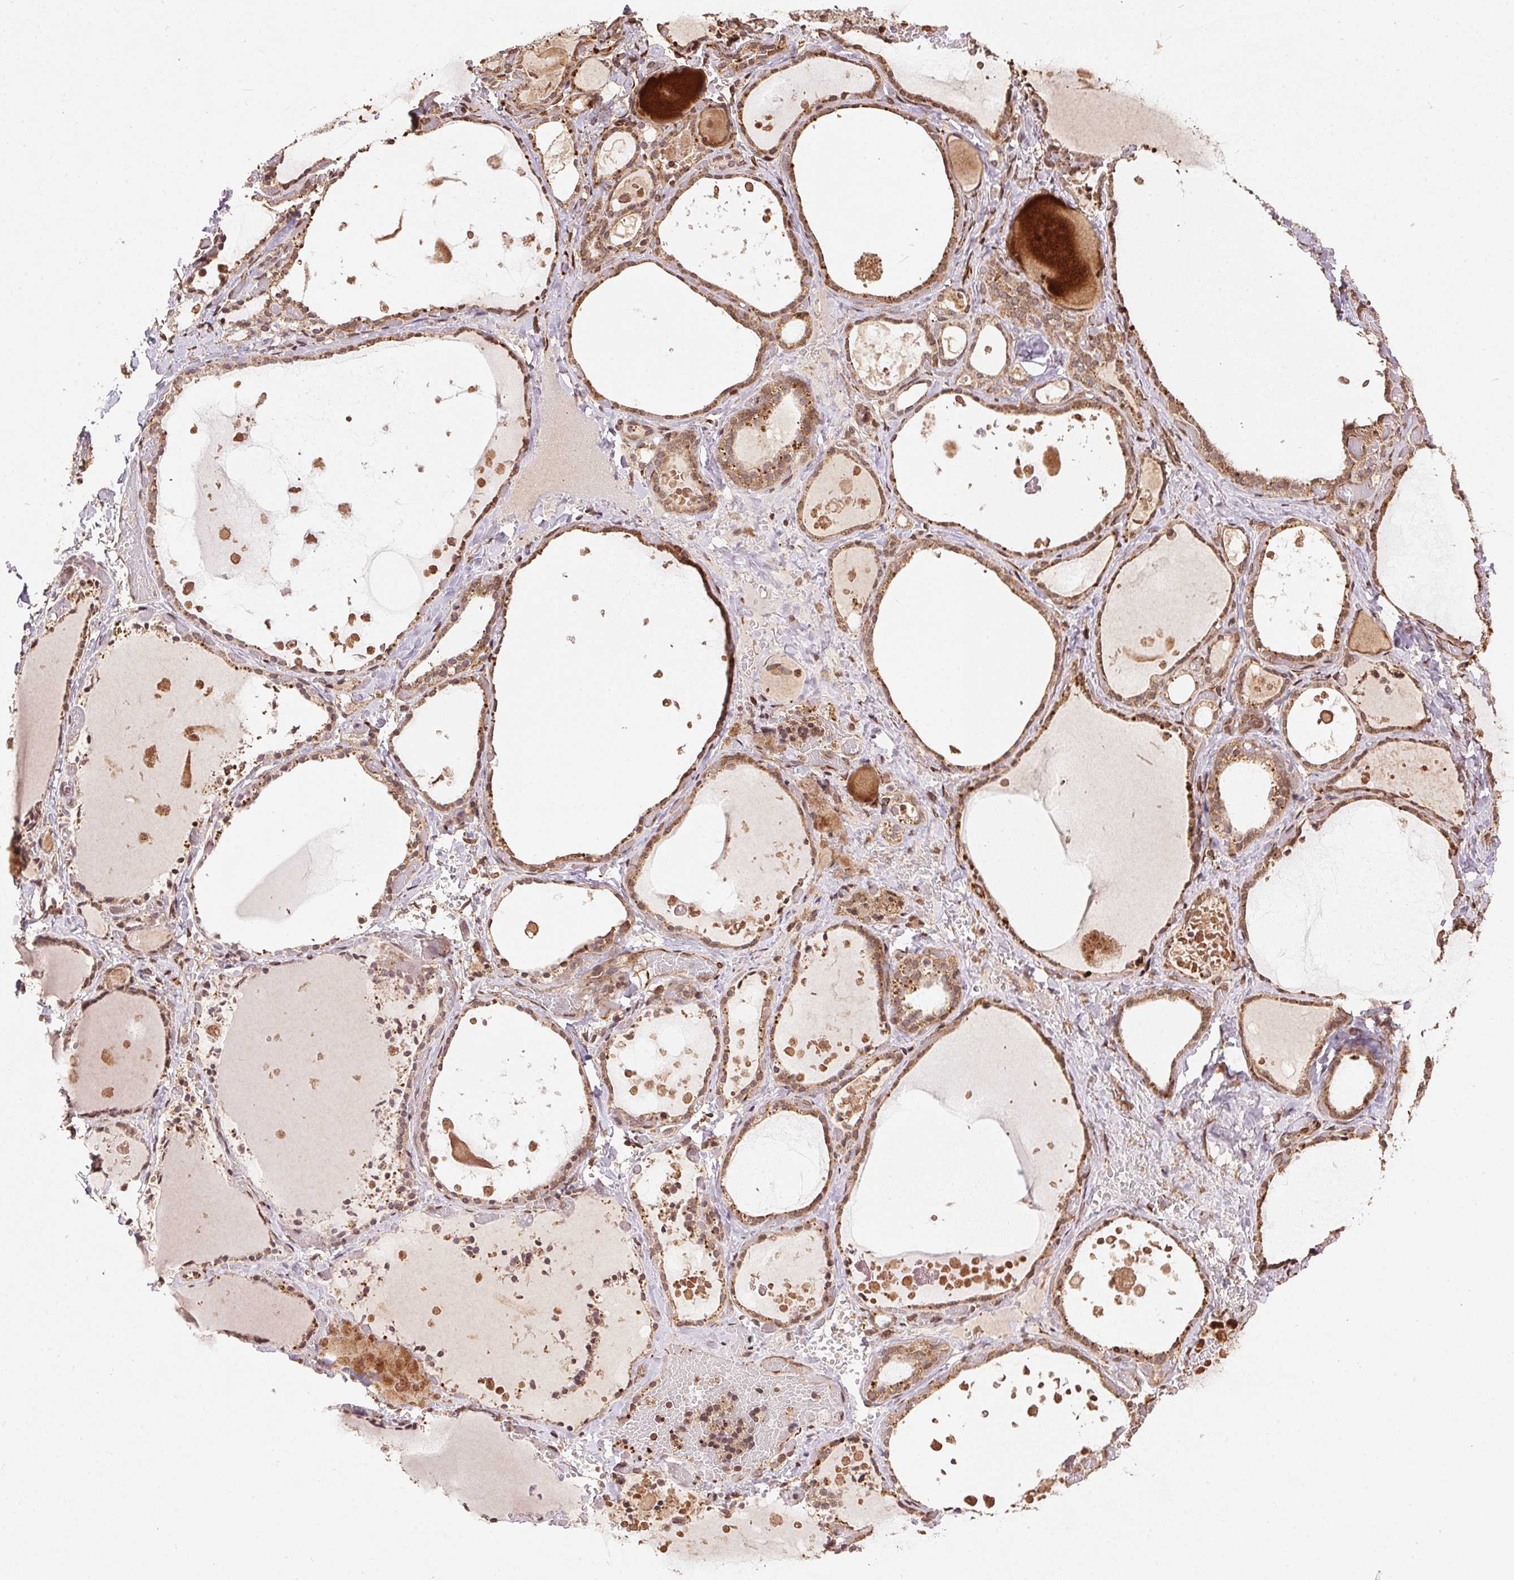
{"staining": {"intensity": "moderate", "quantity": ">75%", "location": "cytoplasmic/membranous"}, "tissue": "thyroid gland", "cell_type": "Glandular cells", "image_type": "normal", "snomed": [{"axis": "morphology", "description": "Normal tissue, NOS"}, {"axis": "topography", "description": "Thyroid gland"}], "caption": "An image of thyroid gland stained for a protein shows moderate cytoplasmic/membranous brown staining in glandular cells. The staining is performed using DAB (3,3'-diaminobenzidine) brown chromogen to label protein expression. The nuclei are counter-stained blue using hematoxylin.", "gene": "SPRED2", "patient": {"sex": "female", "age": 56}}